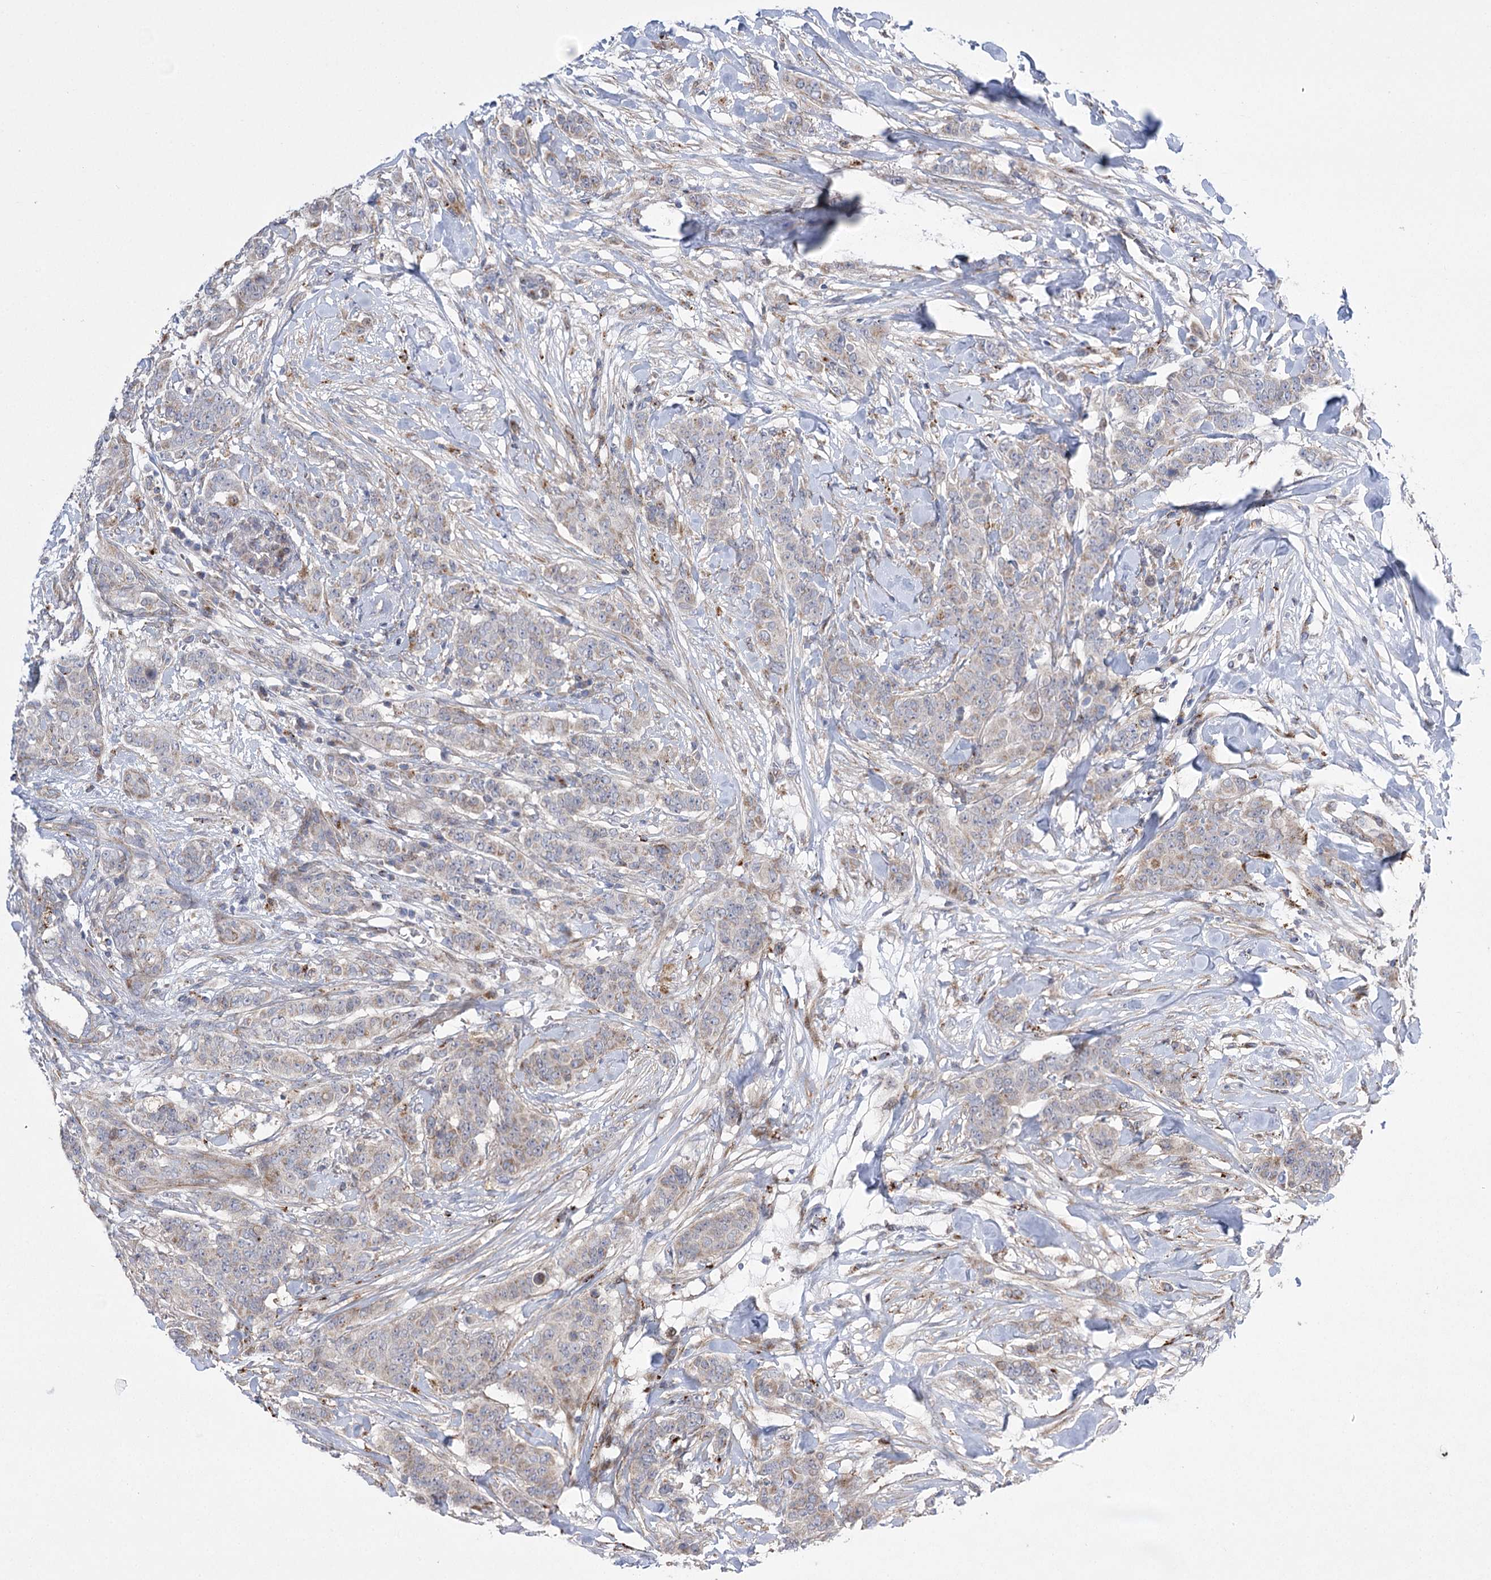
{"staining": {"intensity": "weak", "quantity": "25%-75%", "location": "cytoplasmic/membranous"}, "tissue": "breast cancer", "cell_type": "Tumor cells", "image_type": "cancer", "snomed": [{"axis": "morphology", "description": "Duct carcinoma"}, {"axis": "topography", "description": "Breast"}], "caption": "Human invasive ductal carcinoma (breast) stained for a protein (brown) exhibits weak cytoplasmic/membranous positive expression in about 25%-75% of tumor cells.", "gene": "NME7", "patient": {"sex": "female", "age": 40}}